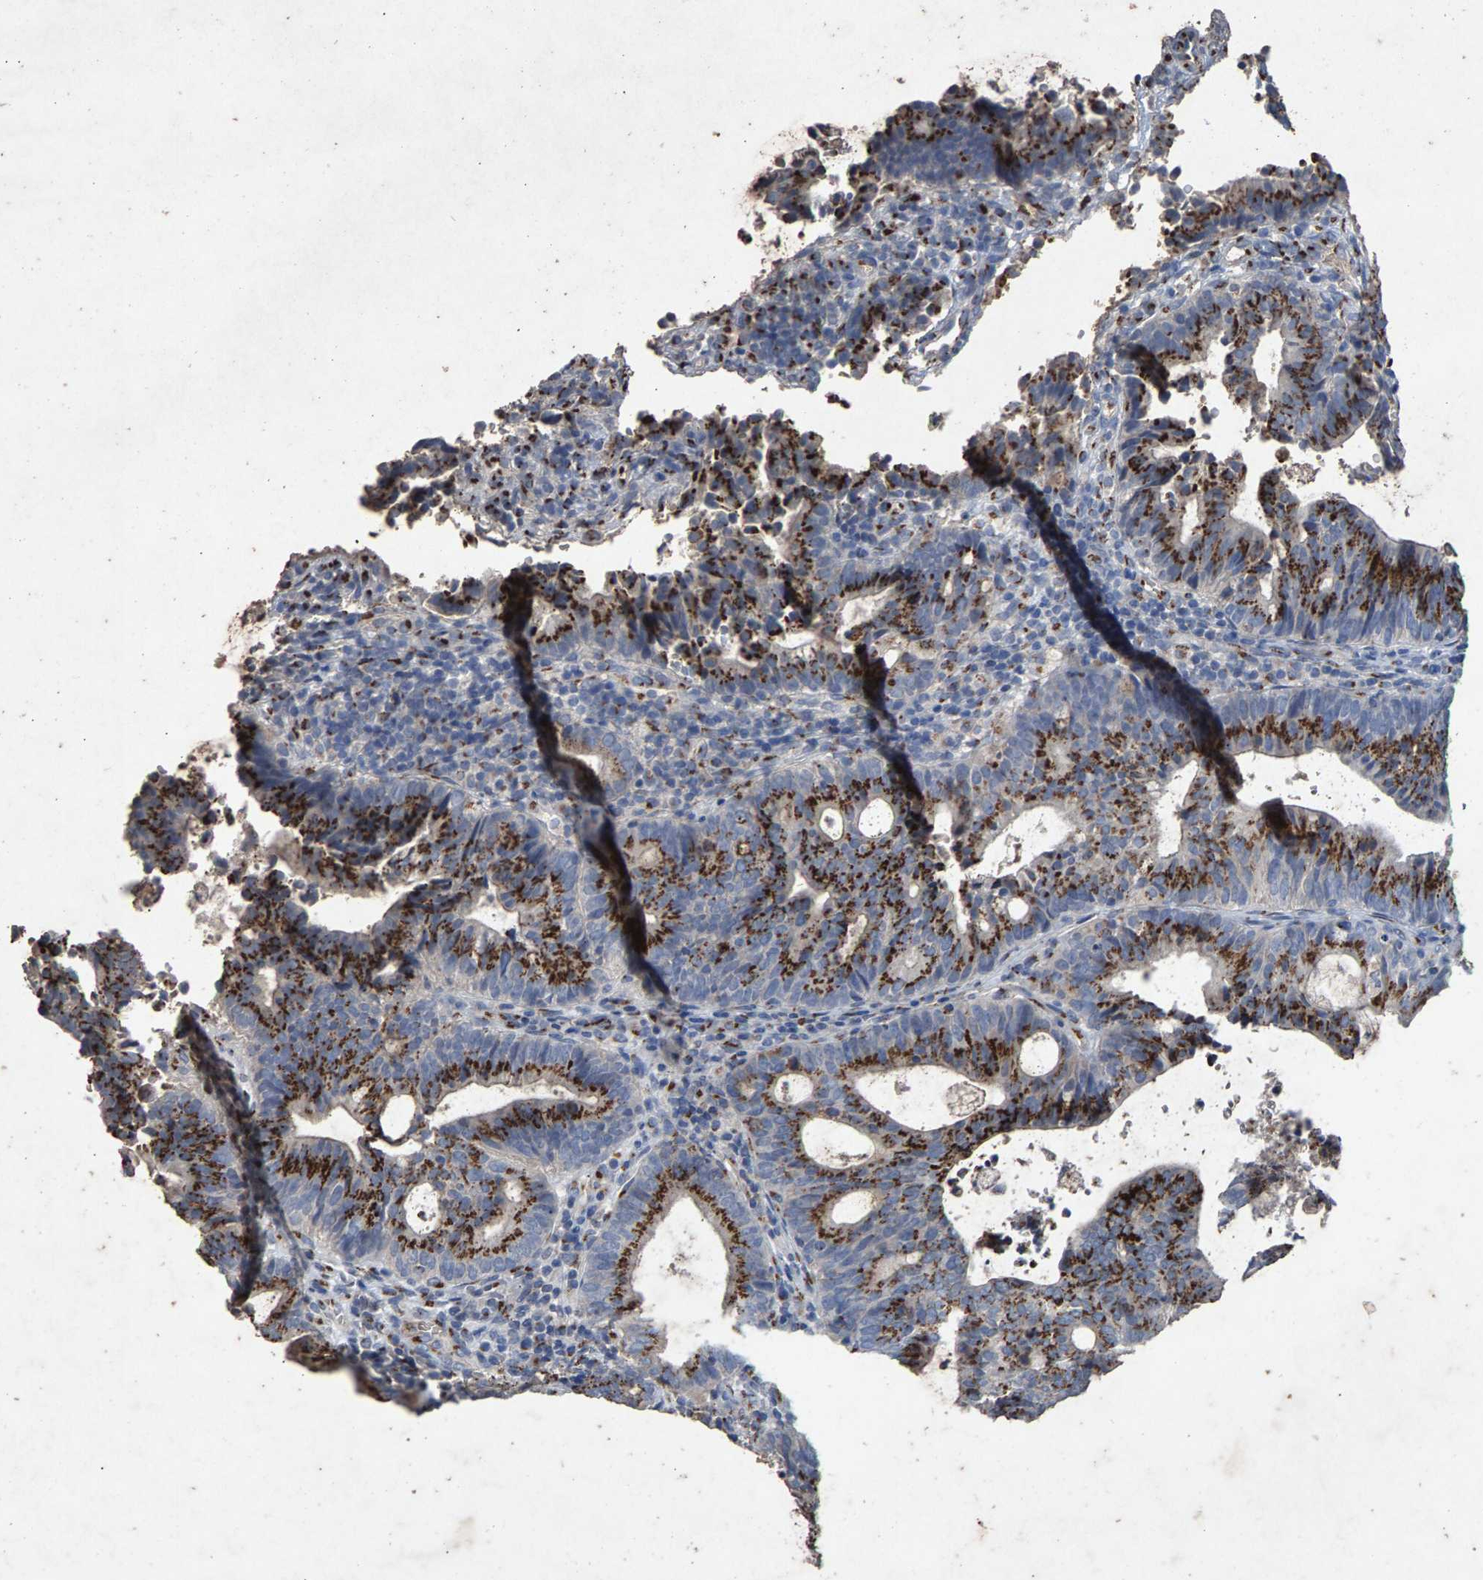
{"staining": {"intensity": "strong", "quantity": ">75%", "location": "cytoplasmic/membranous"}, "tissue": "endometrial cancer", "cell_type": "Tumor cells", "image_type": "cancer", "snomed": [{"axis": "morphology", "description": "Adenocarcinoma, NOS"}, {"axis": "topography", "description": "Uterus"}], "caption": "A photomicrograph of human endometrial cancer stained for a protein displays strong cytoplasmic/membranous brown staining in tumor cells. Ihc stains the protein in brown and the nuclei are stained blue.", "gene": "MAN2A1", "patient": {"sex": "female", "age": 83}}